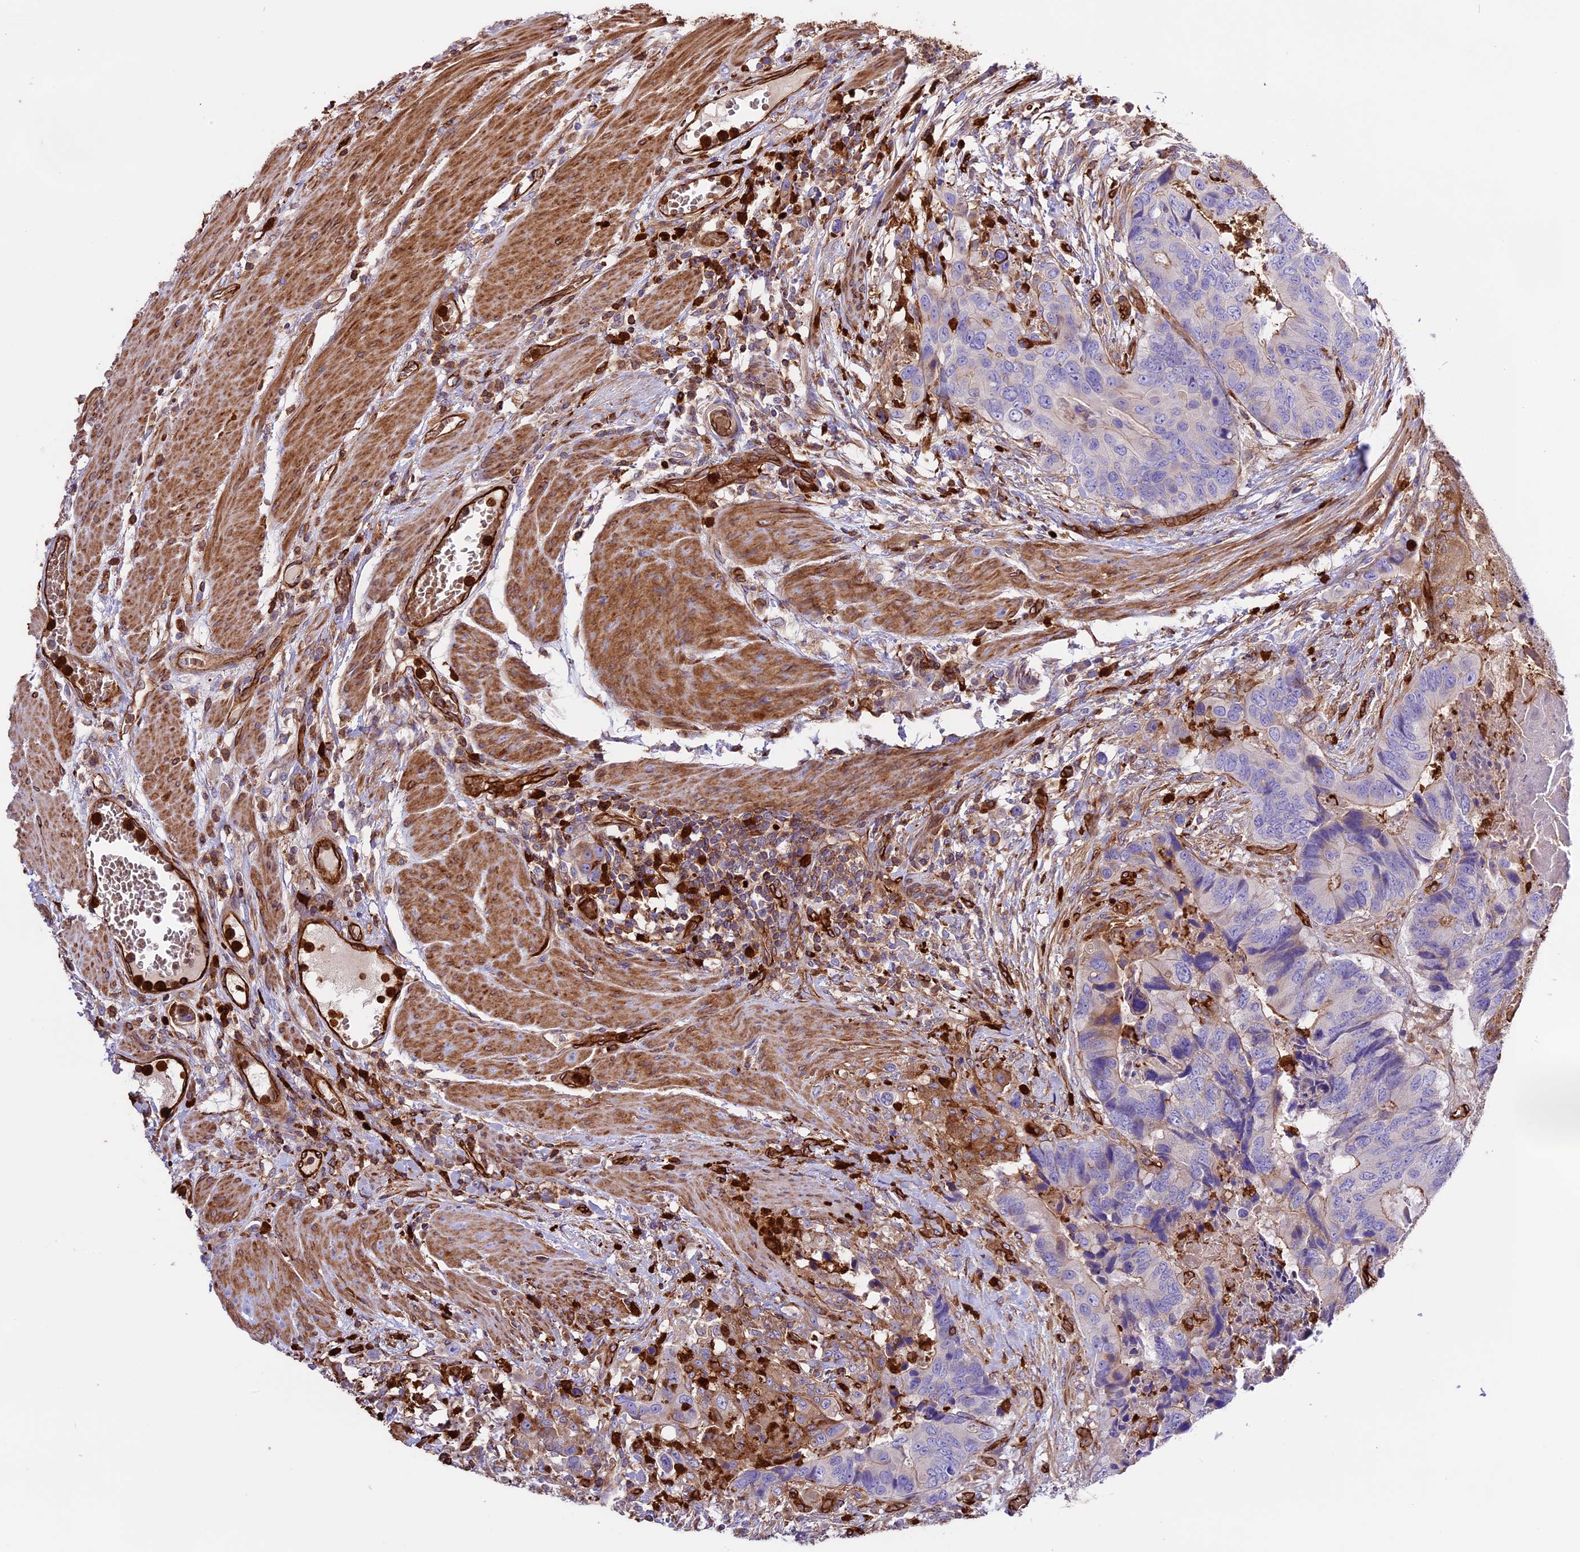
{"staining": {"intensity": "weak", "quantity": "<25%", "location": "cytoplasmic/membranous"}, "tissue": "colorectal cancer", "cell_type": "Tumor cells", "image_type": "cancer", "snomed": [{"axis": "morphology", "description": "Adenocarcinoma, NOS"}, {"axis": "topography", "description": "Colon"}], "caption": "An immunohistochemistry (IHC) photomicrograph of adenocarcinoma (colorectal) is shown. There is no staining in tumor cells of adenocarcinoma (colorectal).", "gene": "CD99L2", "patient": {"sex": "male", "age": 84}}